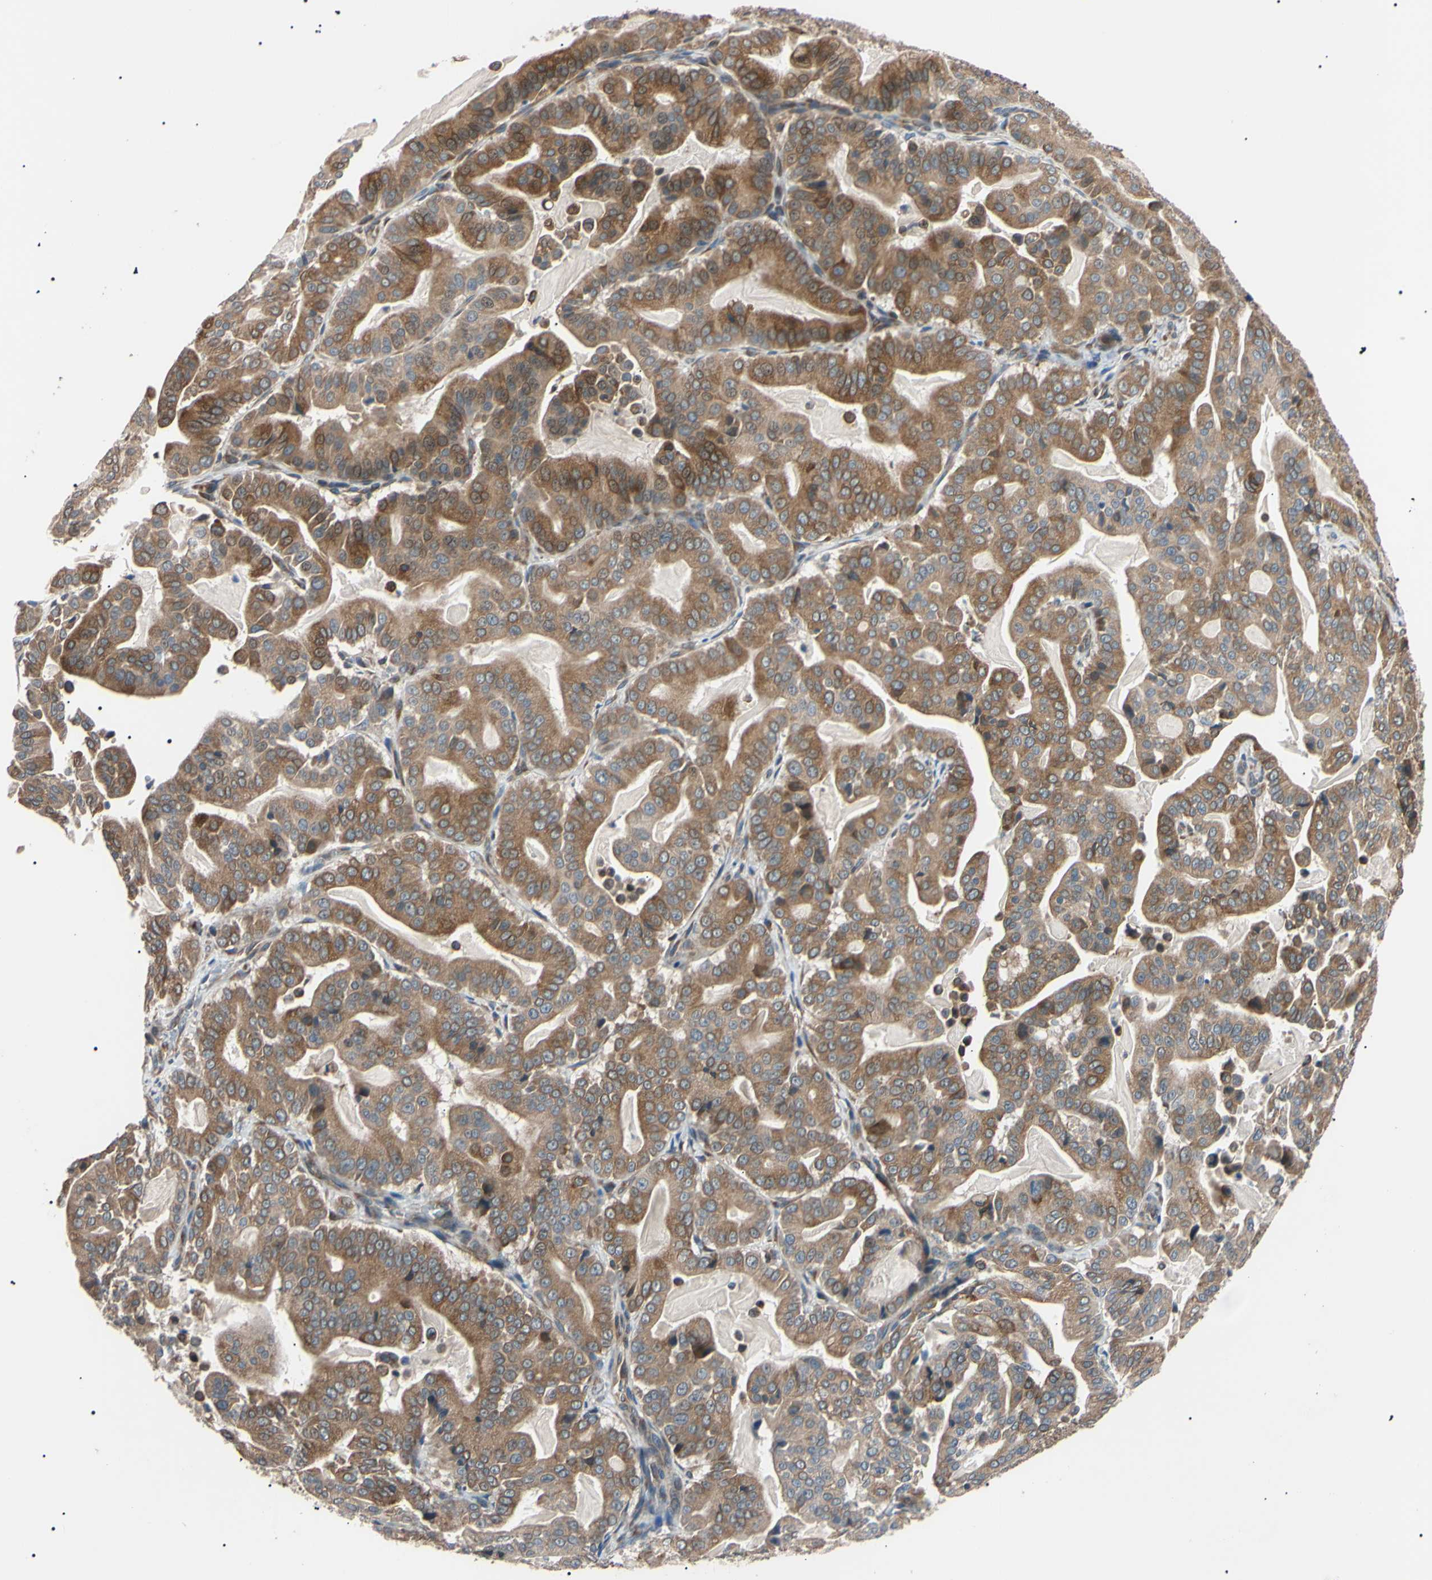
{"staining": {"intensity": "strong", "quantity": ">75%", "location": "cytoplasmic/membranous"}, "tissue": "pancreatic cancer", "cell_type": "Tumor cells", "image_type": "cancer", "snomed": [{"axis": "morphology", "description": "Adenocarcinoma, NOS"}, {"axis": "topography", "description": "Pancreas"}], "caption": "Immunohistochemical staining of human pancreatic cancer demonstrates strong cytoplasmic/membranous protein positivity in about >75% of tumor cells.", "gene": "VAPA", "patient": {"sex": "male", "age": 63}}